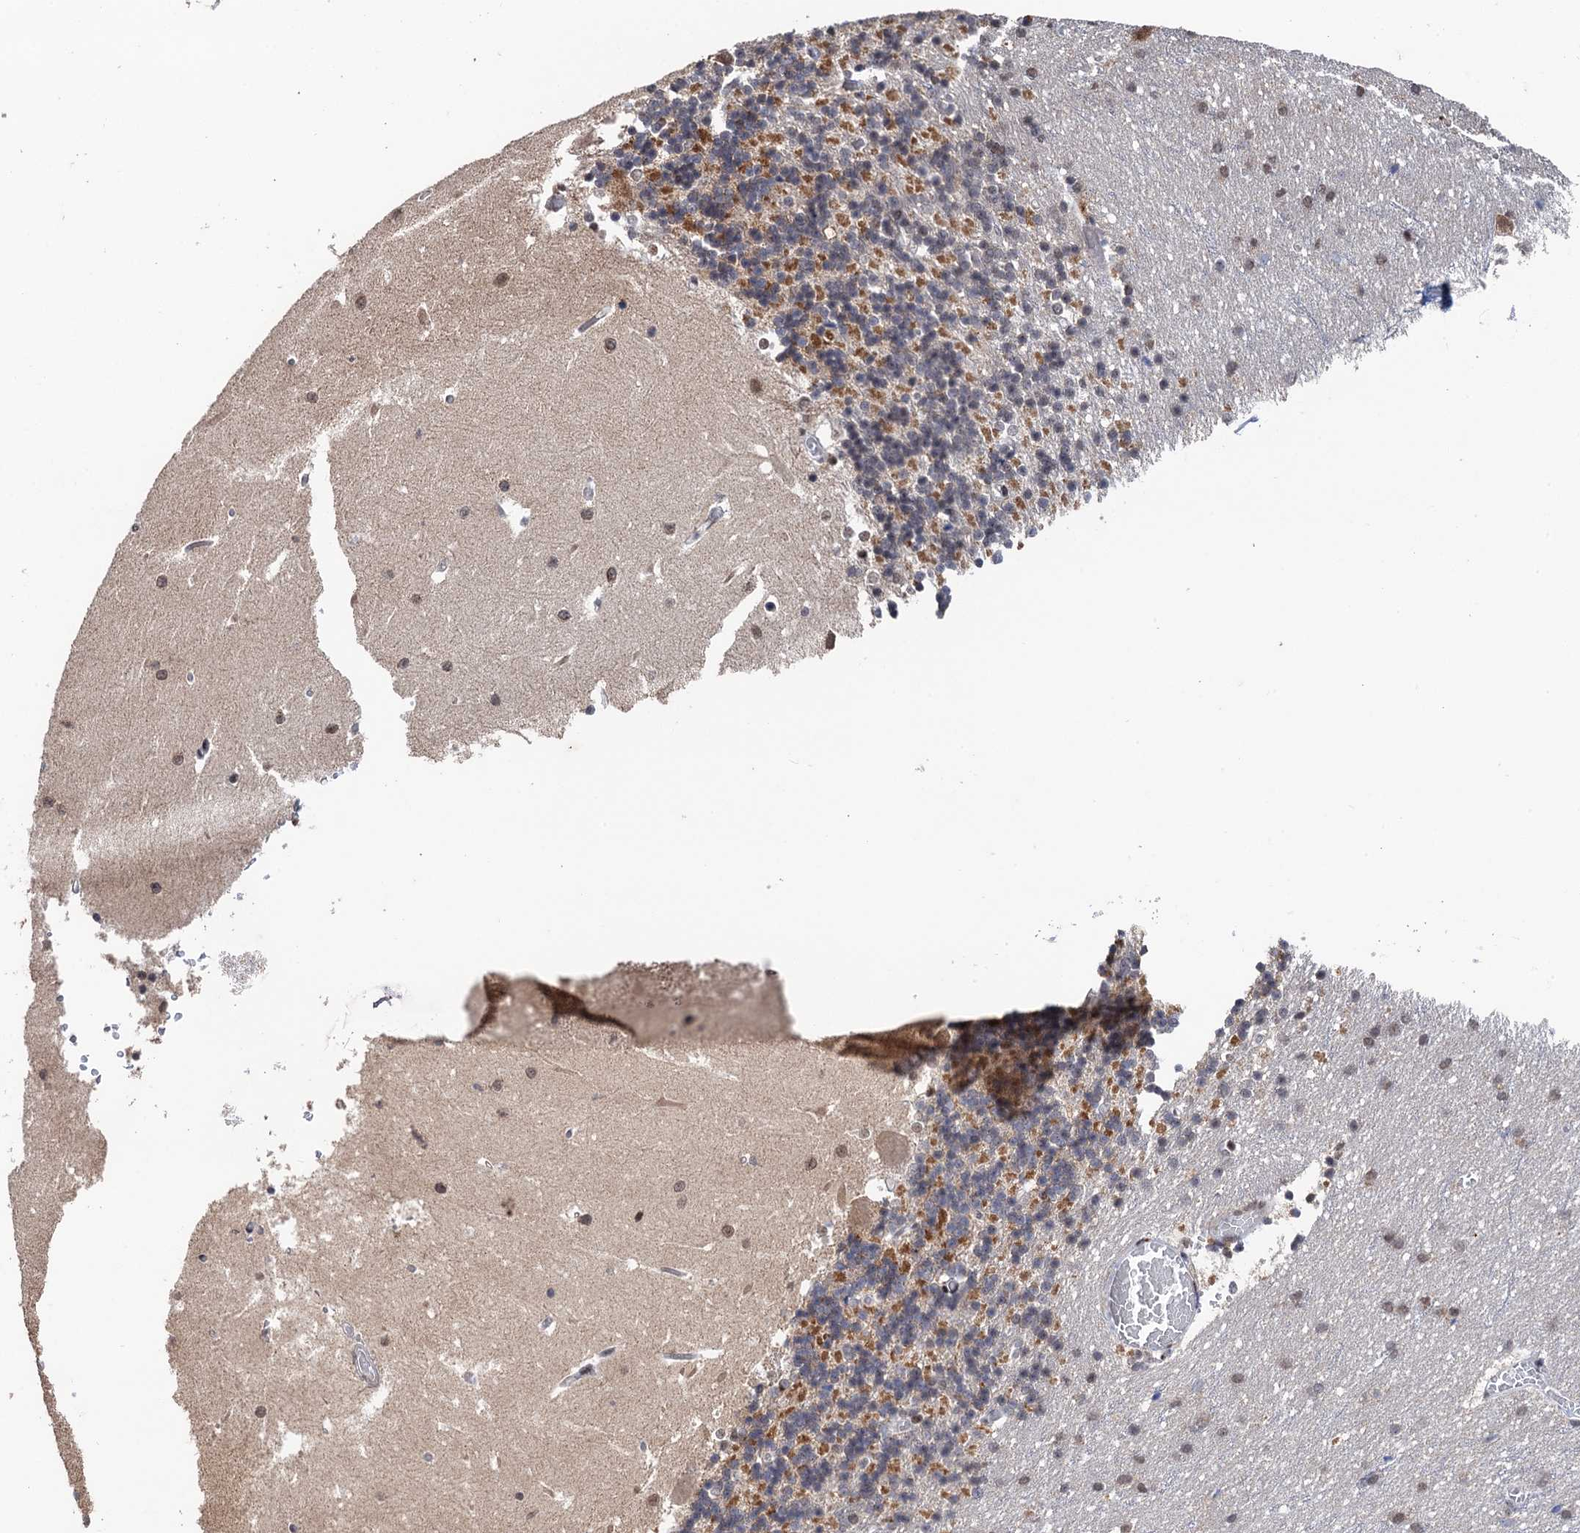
{"staining": {"intensity": "moderate", "quantity": "25%-75%", "location": "cytoplasmic/membranous,nuclear"}, "tissue": "cerebellum", "cell_type": "Cells in granular layer", "image_type": "normal", "snomed": [{"axis": "morphology", "description": "Normal tissue, NOS"}, {"axis": "topography", "description": "Cerebellum"}], "caption": "The photomicrograph exhibits staining of normal cerebellum, revealing moderate cytoplasmic/membranous,nuclear protein positivity (brown color) within cells in granular layer. (DAB (3,3'-diaminobenzidine) IHC with brightfield microscopy, high magnification).", "gene": "BMERB1", "patient": {"sex": "male", "age": 37}}